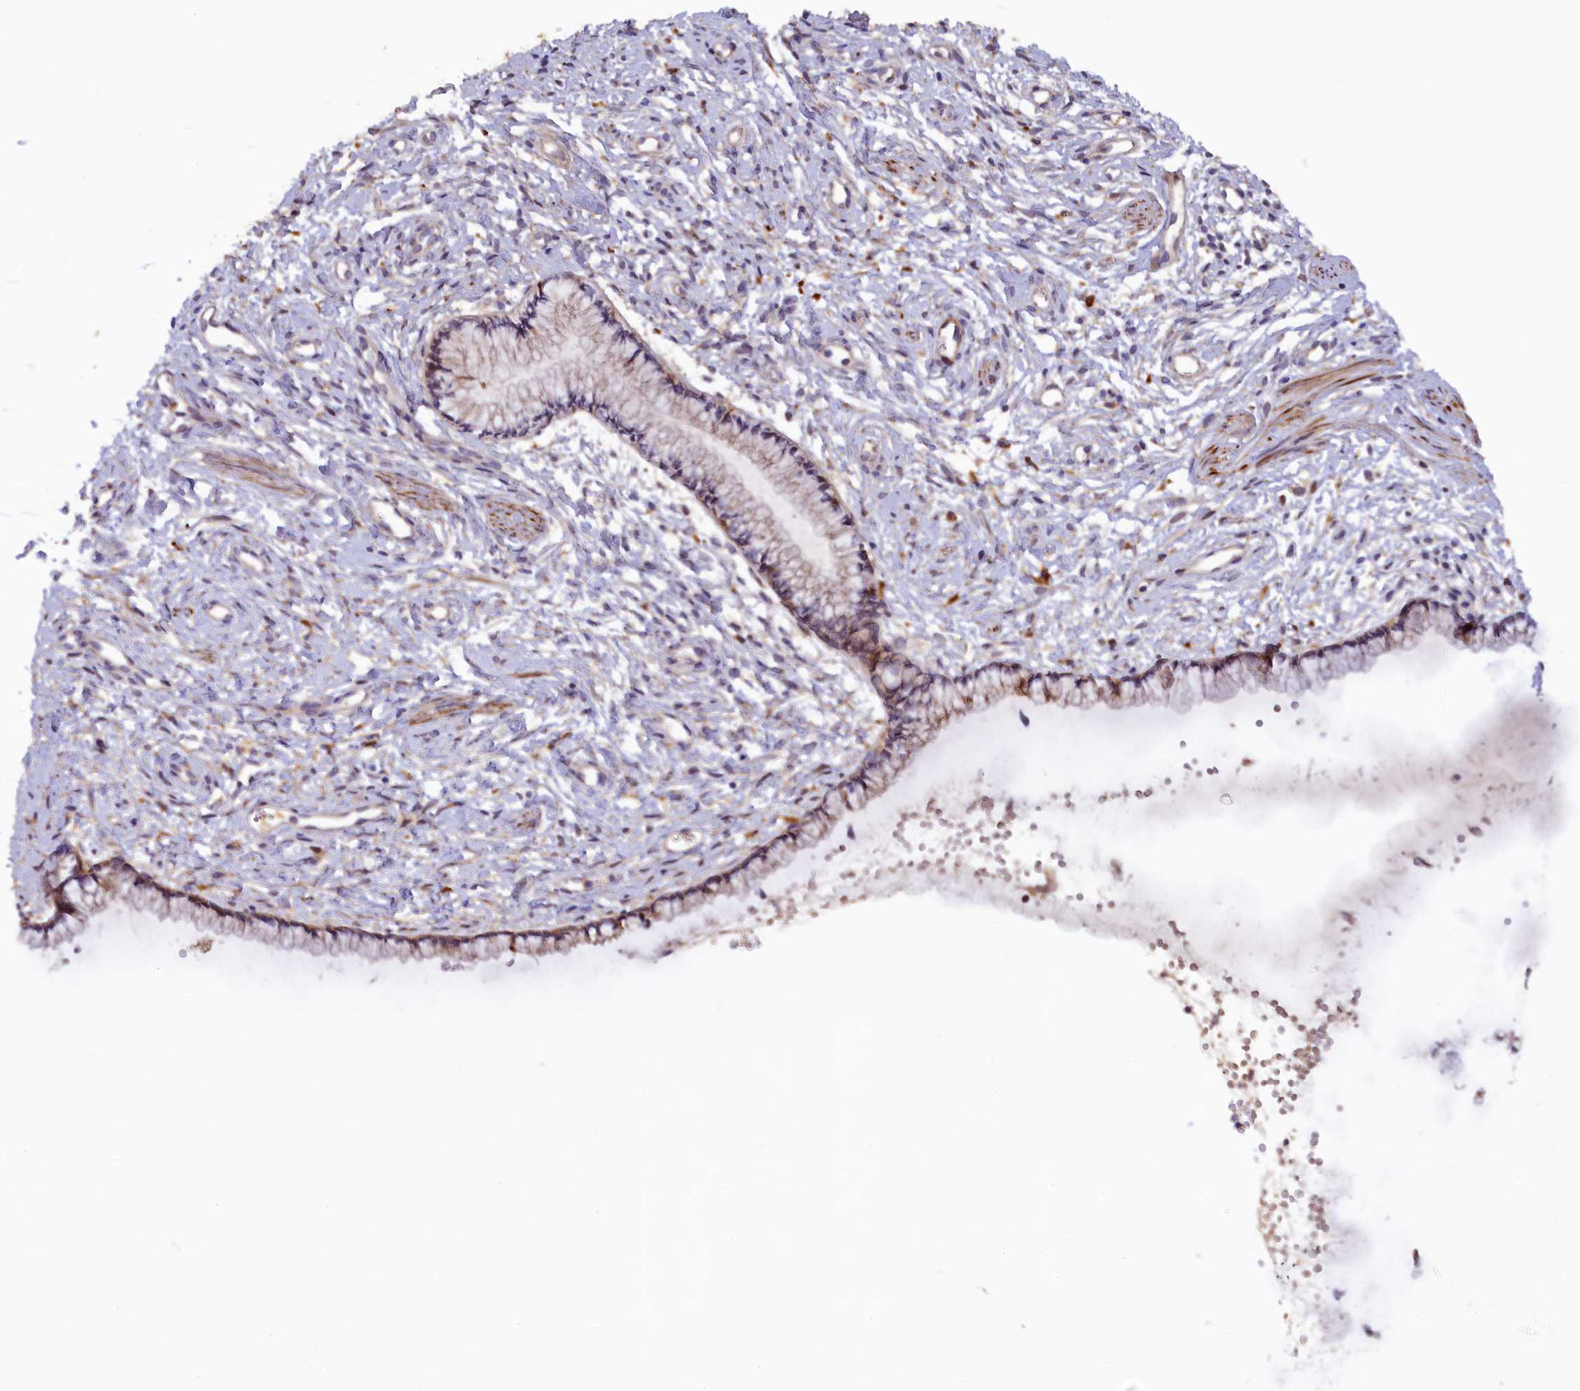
{"staining": {"intensity": "weak", "quantity": ">75%", "location": "cytoplasmic/membranous"}, "tissue": "cervix", "cell_type": "Glandular cells", "image_type": "normal", "snomed": [{"axis": "morphology", "description": "Normal tissue, NOS"}, {"axis": "topography", "description": "Cervix"}], "caption": "Cervix stained for a protein demonstrates weak cytoplasmic/membranous positivity in glandular cells. The protein of interest is stained brown, and the nuclei are stained in blue (DAB (3,3'-diaminobenzidine) IHC with brightfield microscopy, high magnification).", "gene": "FERMT1", "patient": {"sex": "female", "age": 57}}